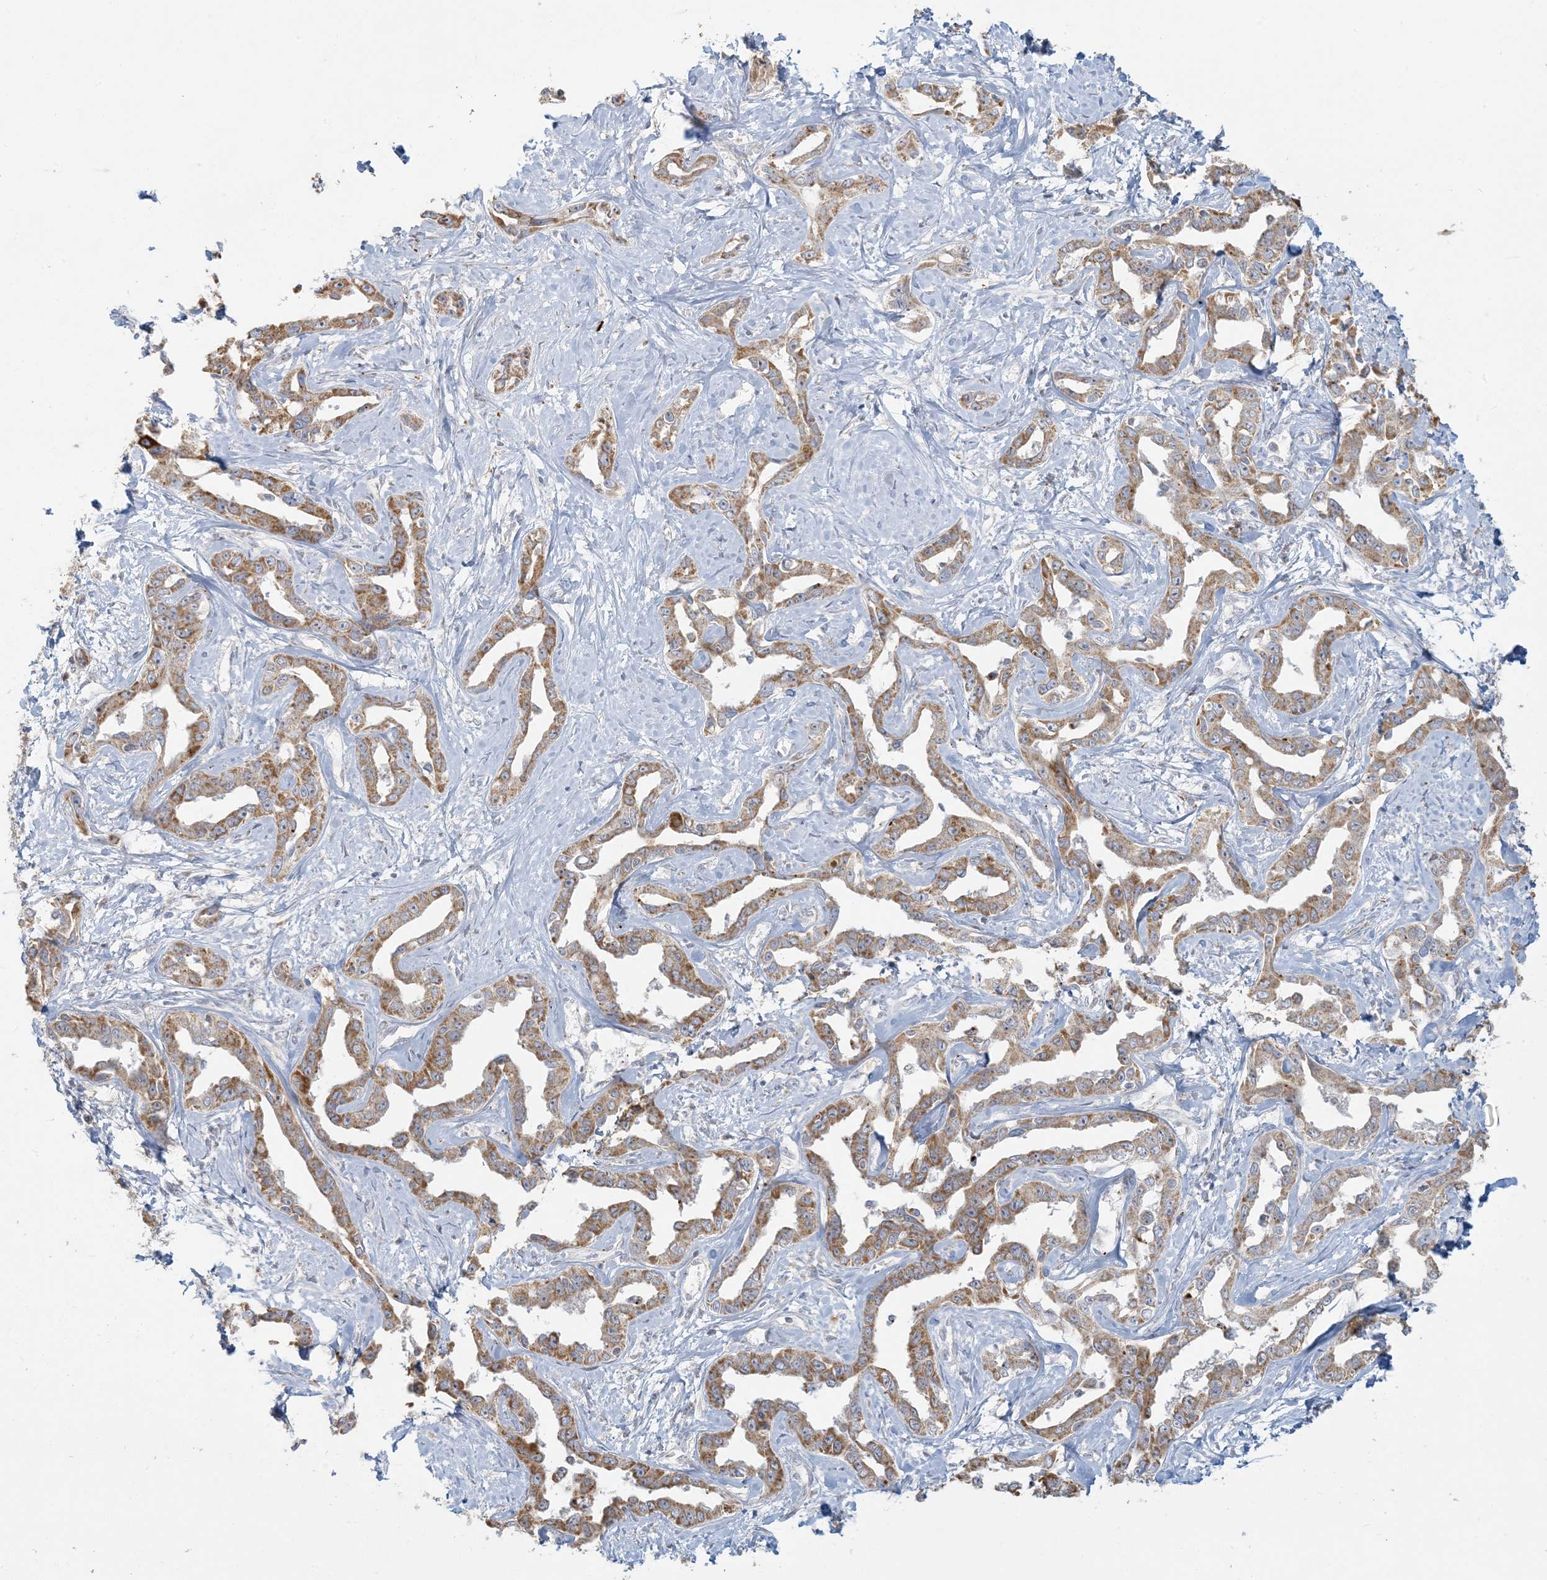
{"staining": {"intensity": "moderate", "quantity": ">75%", "location": "cytoplasmic/membranous"}, "tissue": "liver cancer", "cell_type": "Tumor cells", "image_type": "cancer", "snomed": [{"axis": "morphology", "description": "Cholangiocarcinoma"}, {"axis": "topography", "description": "Liver"}], "caption": "Immunohistochemical staining of liver cancer reveals medium levels of moderate cytoplasmic/membranous expression in about >75% of tumor cells.", "gene": "MCAT", "patient": {"sex": "male", "age": 59}}